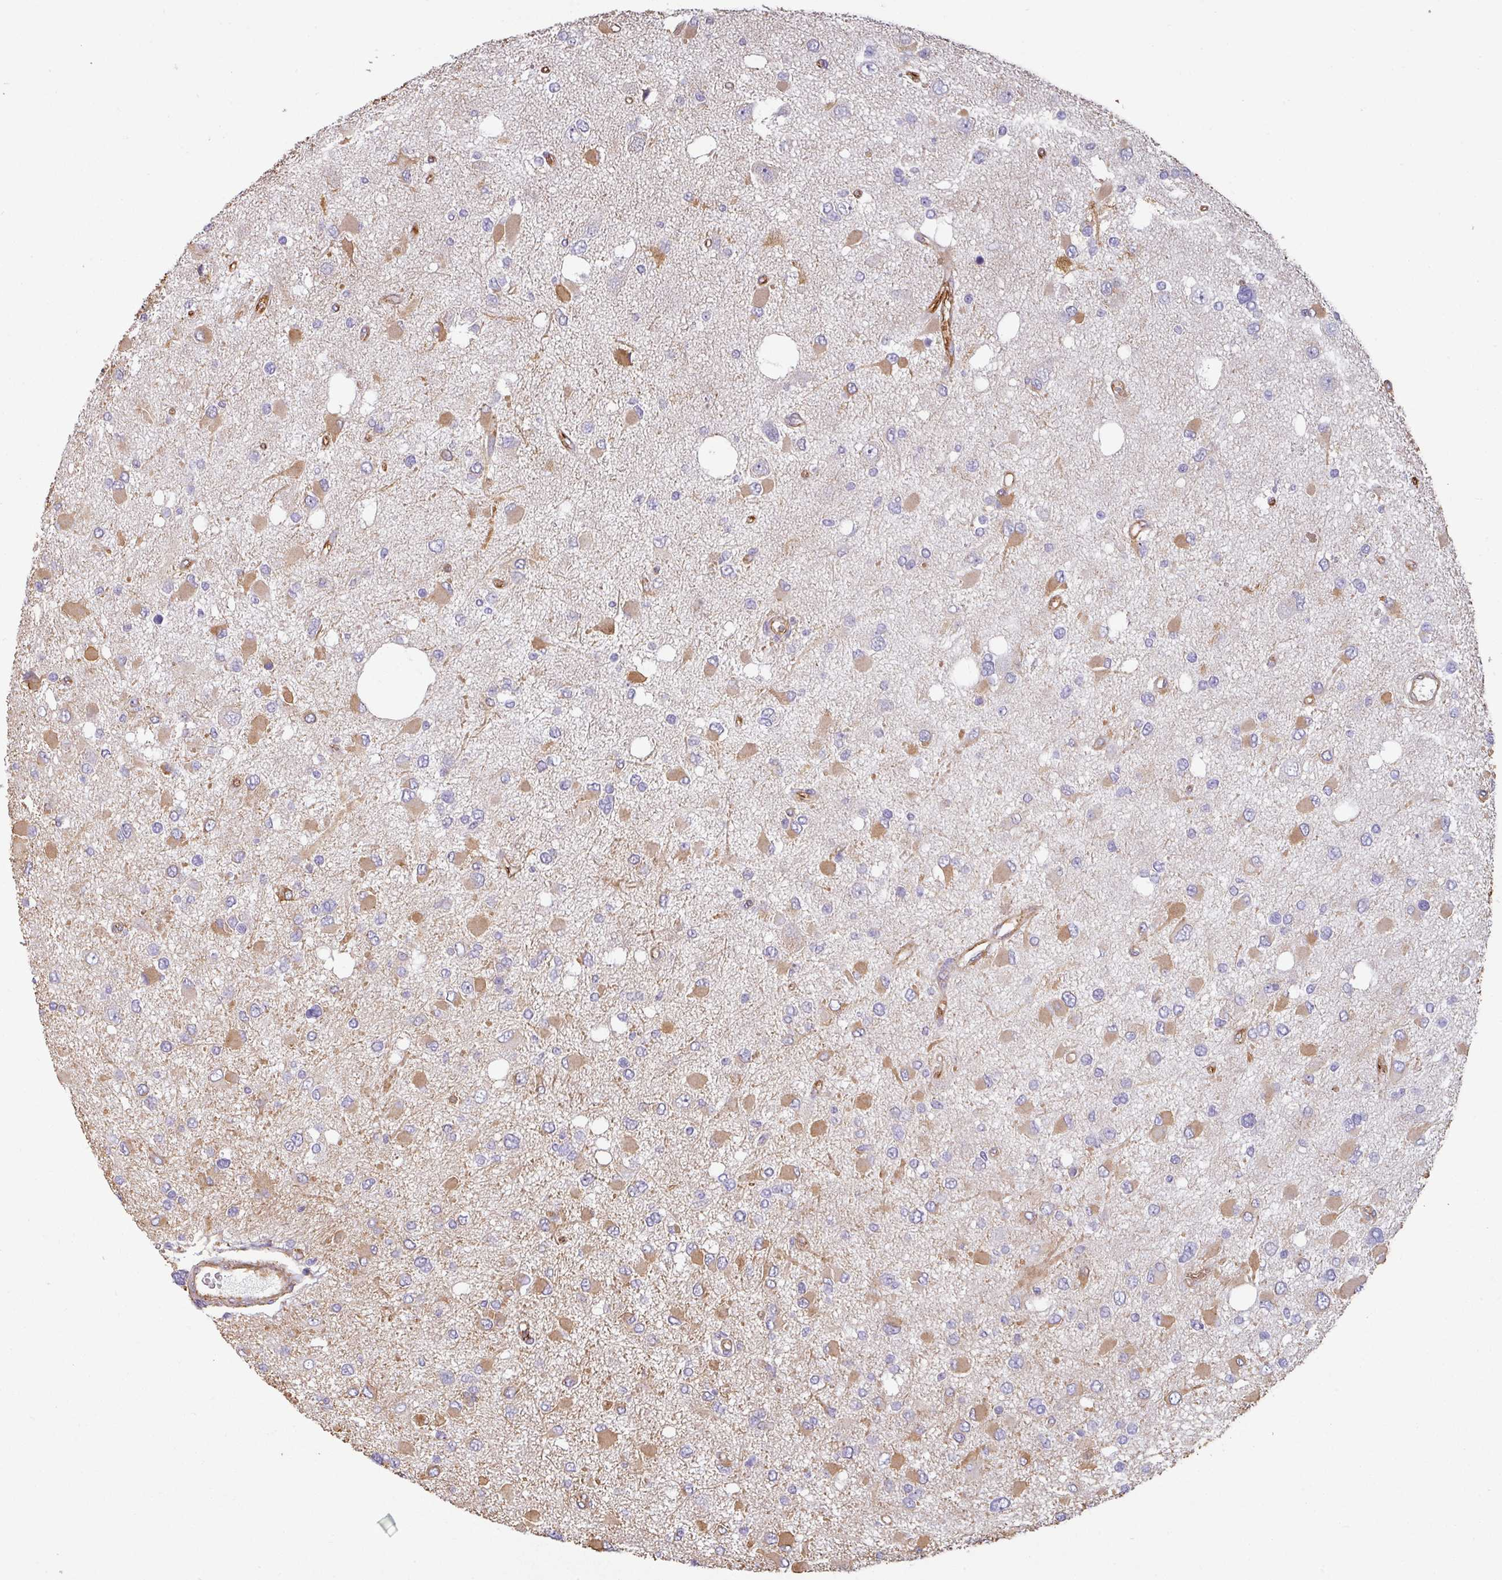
{"staining": {"intensity": "moderate", "quantity": "25%-75%", "location": "cytoplasmic/membranous"}, "tissue": "glioma", "cell_type": "Tumor cells", "image_type": "cancer", "snomed": [{"axis": "morphology", "description": "Glioma, malignant, High grade"}, {"axis": "topography", "description": "Brain"}], "caption": "IHC of malignant glioma (high-grade) exhibits medium levels of moderate cytoplasmic/membranous positivity in approximately 25%-75% of tumor cells. (DAB (3,3'-diaminobenzidine) IHC with brightfield microscopy, high magnification).", "gene": "ZNF280C", "patient": {"sex": "male", "age": 53}}